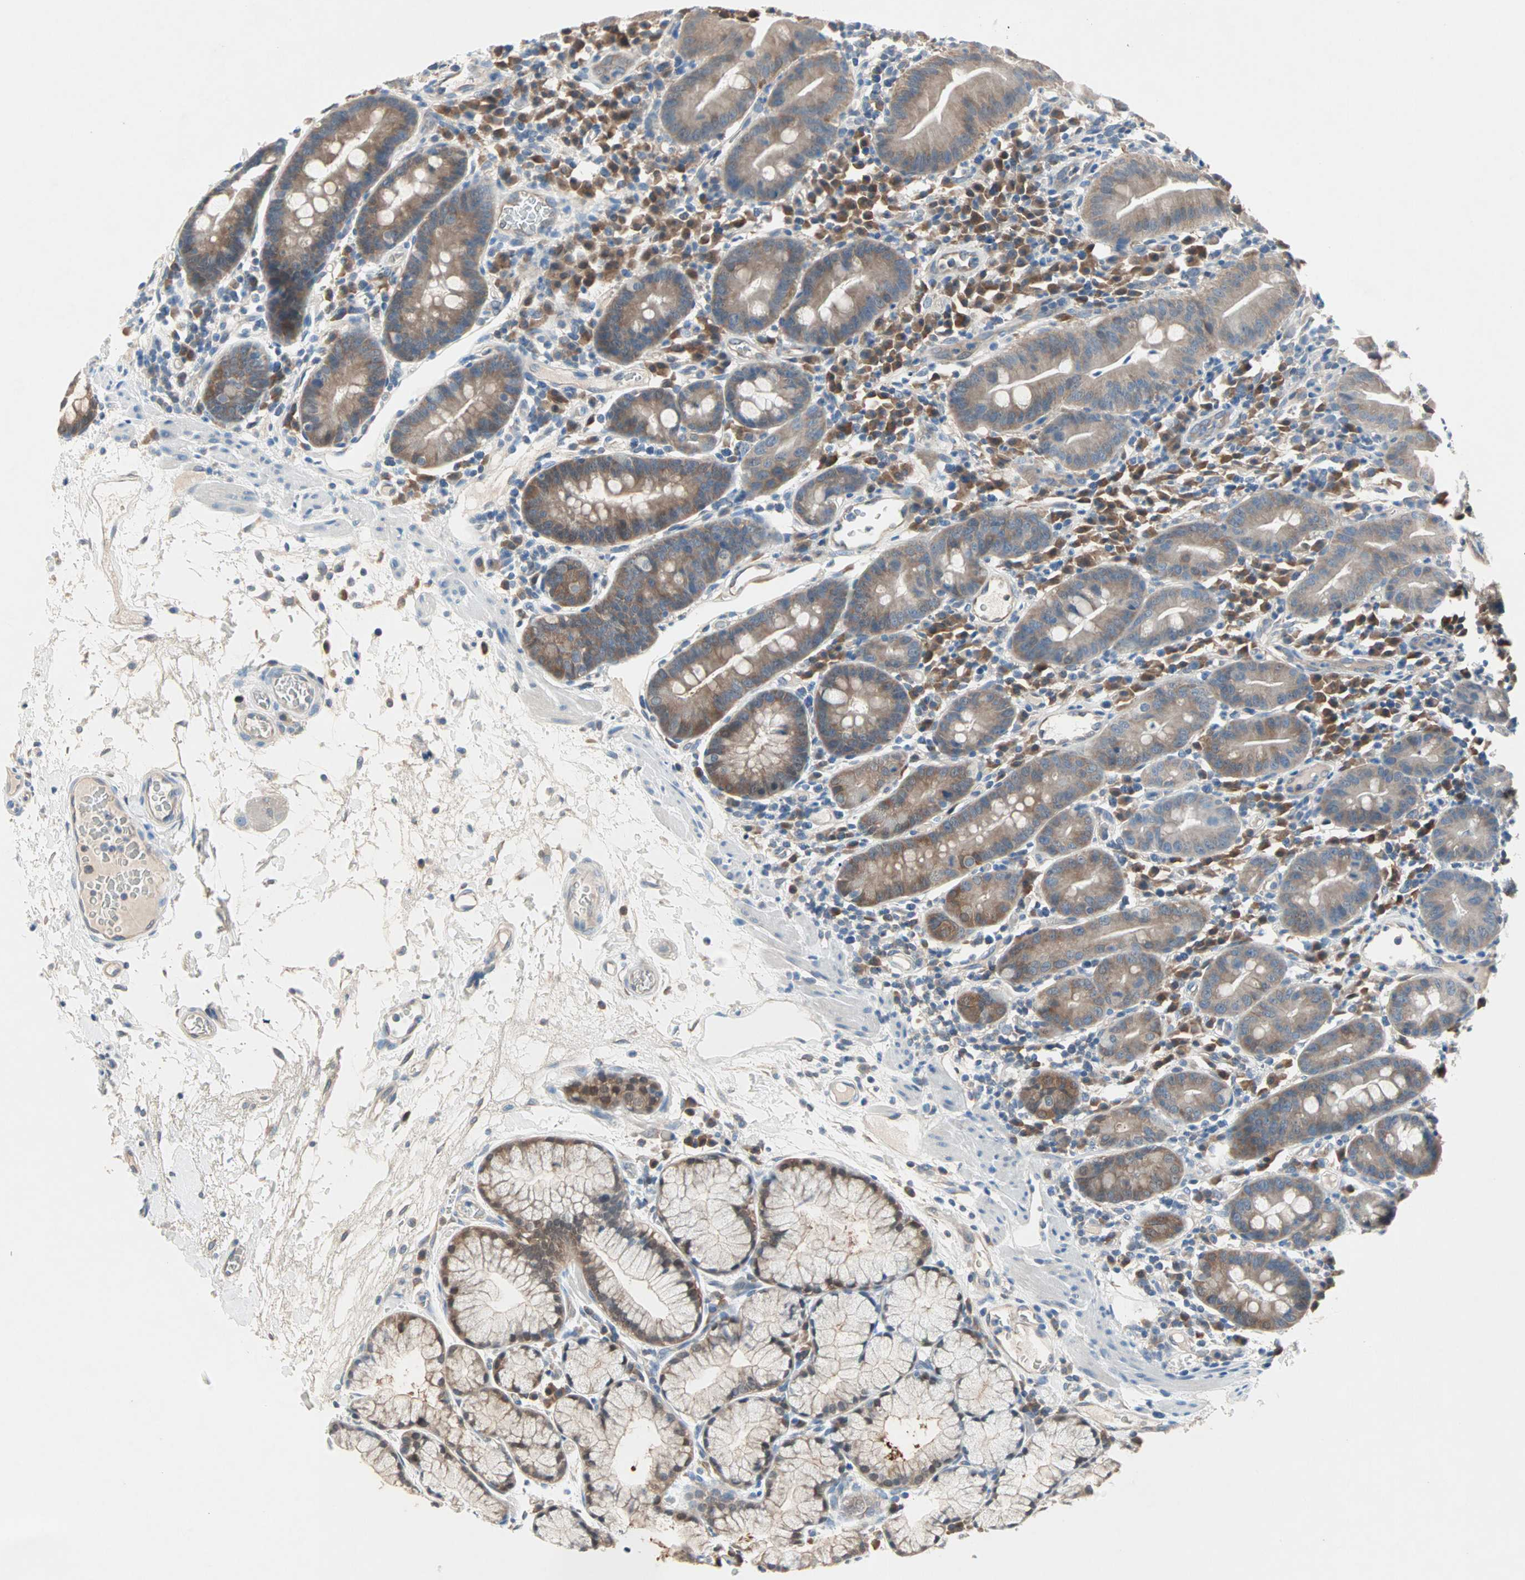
{"staining": {"intensity": "moderate", "quantity": ">75%", "location": "cytoplasmic/membranous"}, "tissue": "duodenum", "cell_type": "Glandular cells", "image_type": "normal", "snomed": [{"axis": "morphology", "description": "Normal tissue, NOS"}, {"axis": "topography", "description": "Duodenum"}], "caption": "Duodenum stained with immunohistochemistry shows moderate cytoplasmic/membranous positivity in approximately >75% of glandular cells.", "gene": "MPI", "patient": {"sex": "male", "age": 50}}